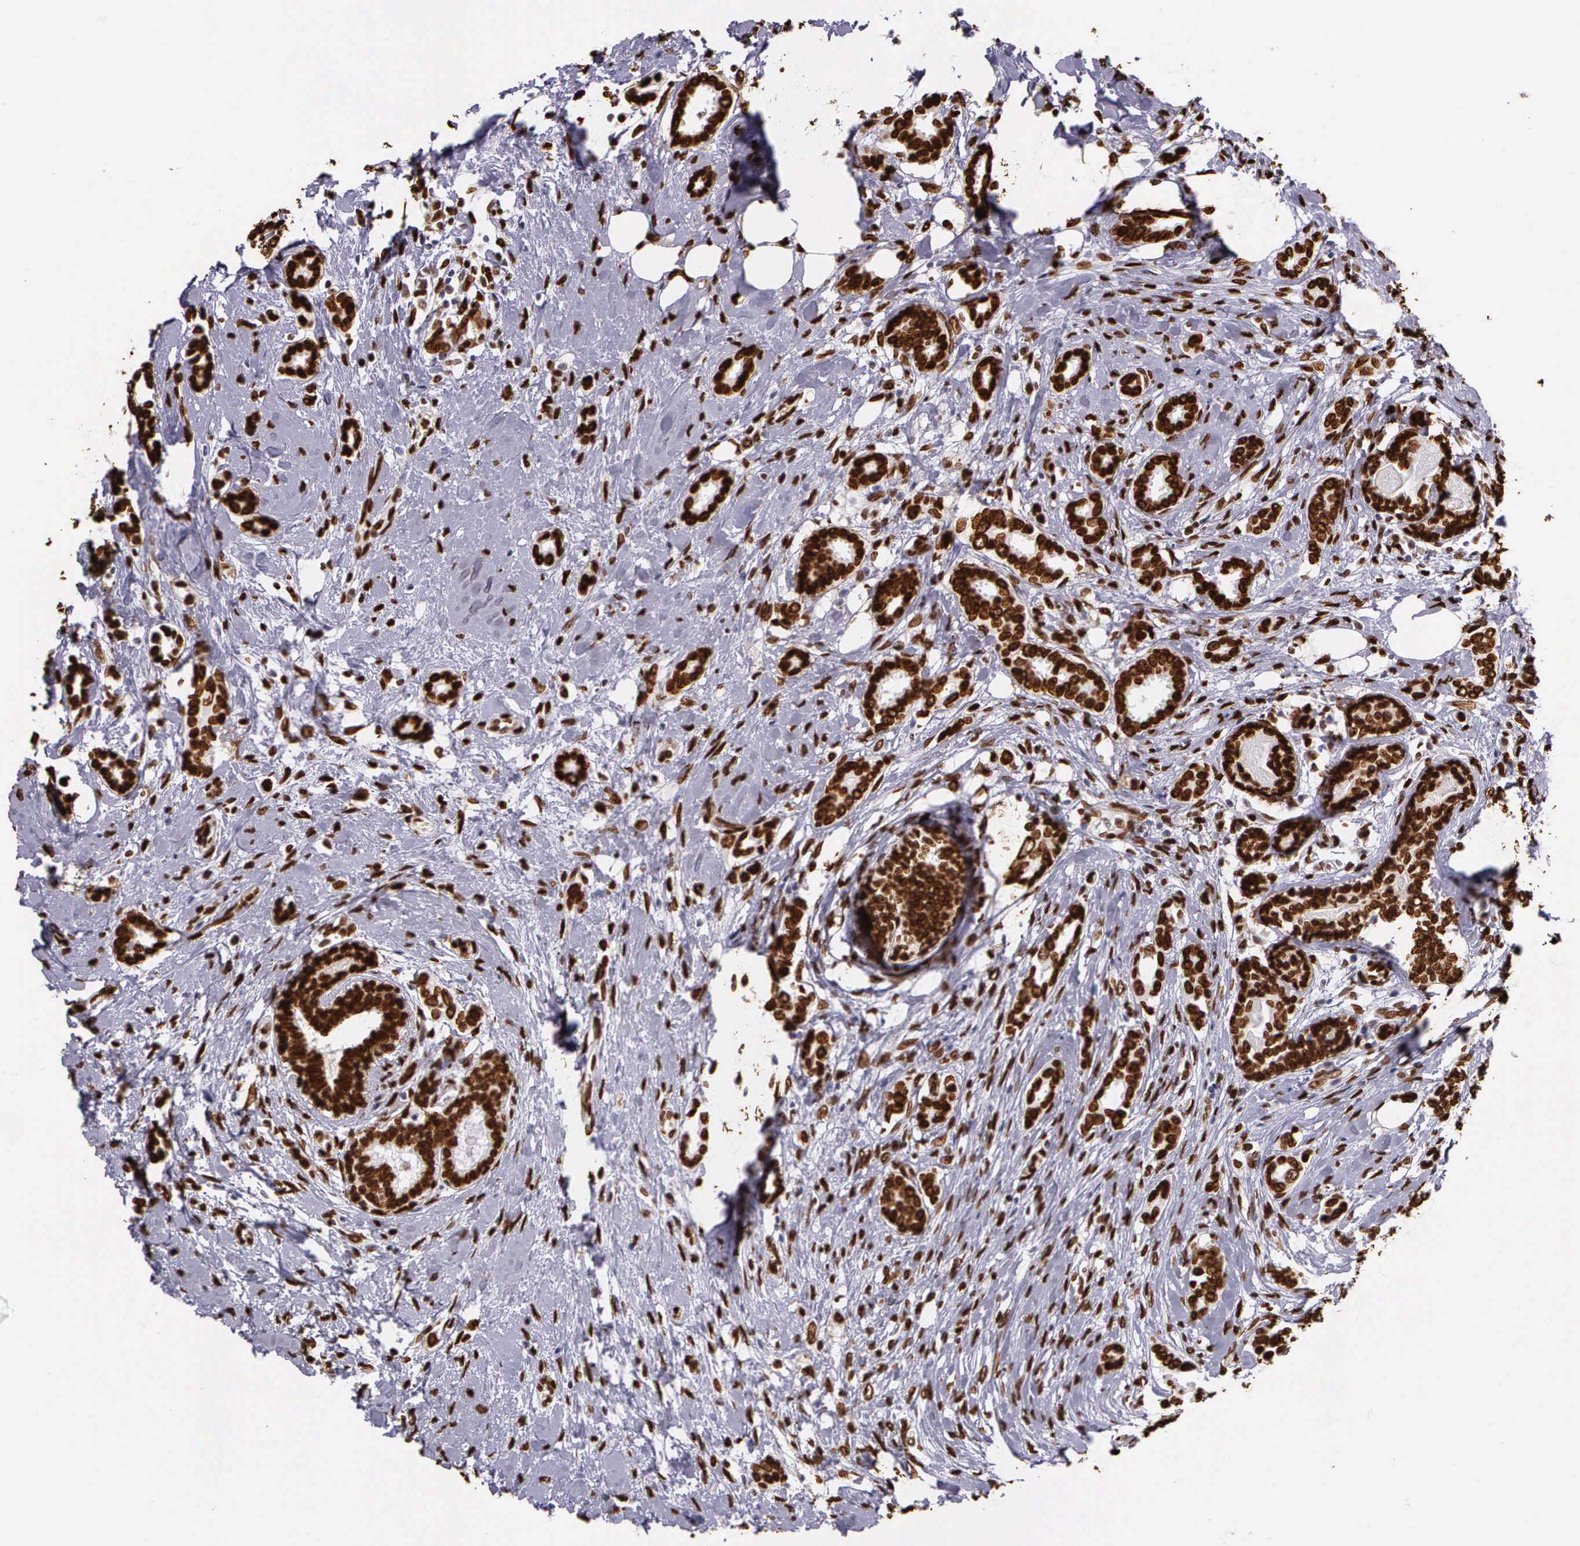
{"staining": {"intensity": "strong", "quantity": ">75%", "location": "nuclear"}, "tissue": "breast cancer", "cell_type": "Tumor cells", "image_type": "cancer", "snomed": [{"axis": "morphology", "description": "Duct carcinoma"}, {"axis": "topography", "description": "Breast"}], "caption": "Immunohistochemistry (IHC) of human breast intraductal carcinoma shows high levels of strong nuclear positivity in about >75% of tumor cells.", "gene": "H1-0", "patient": {"sex": "female", "age": 50}}